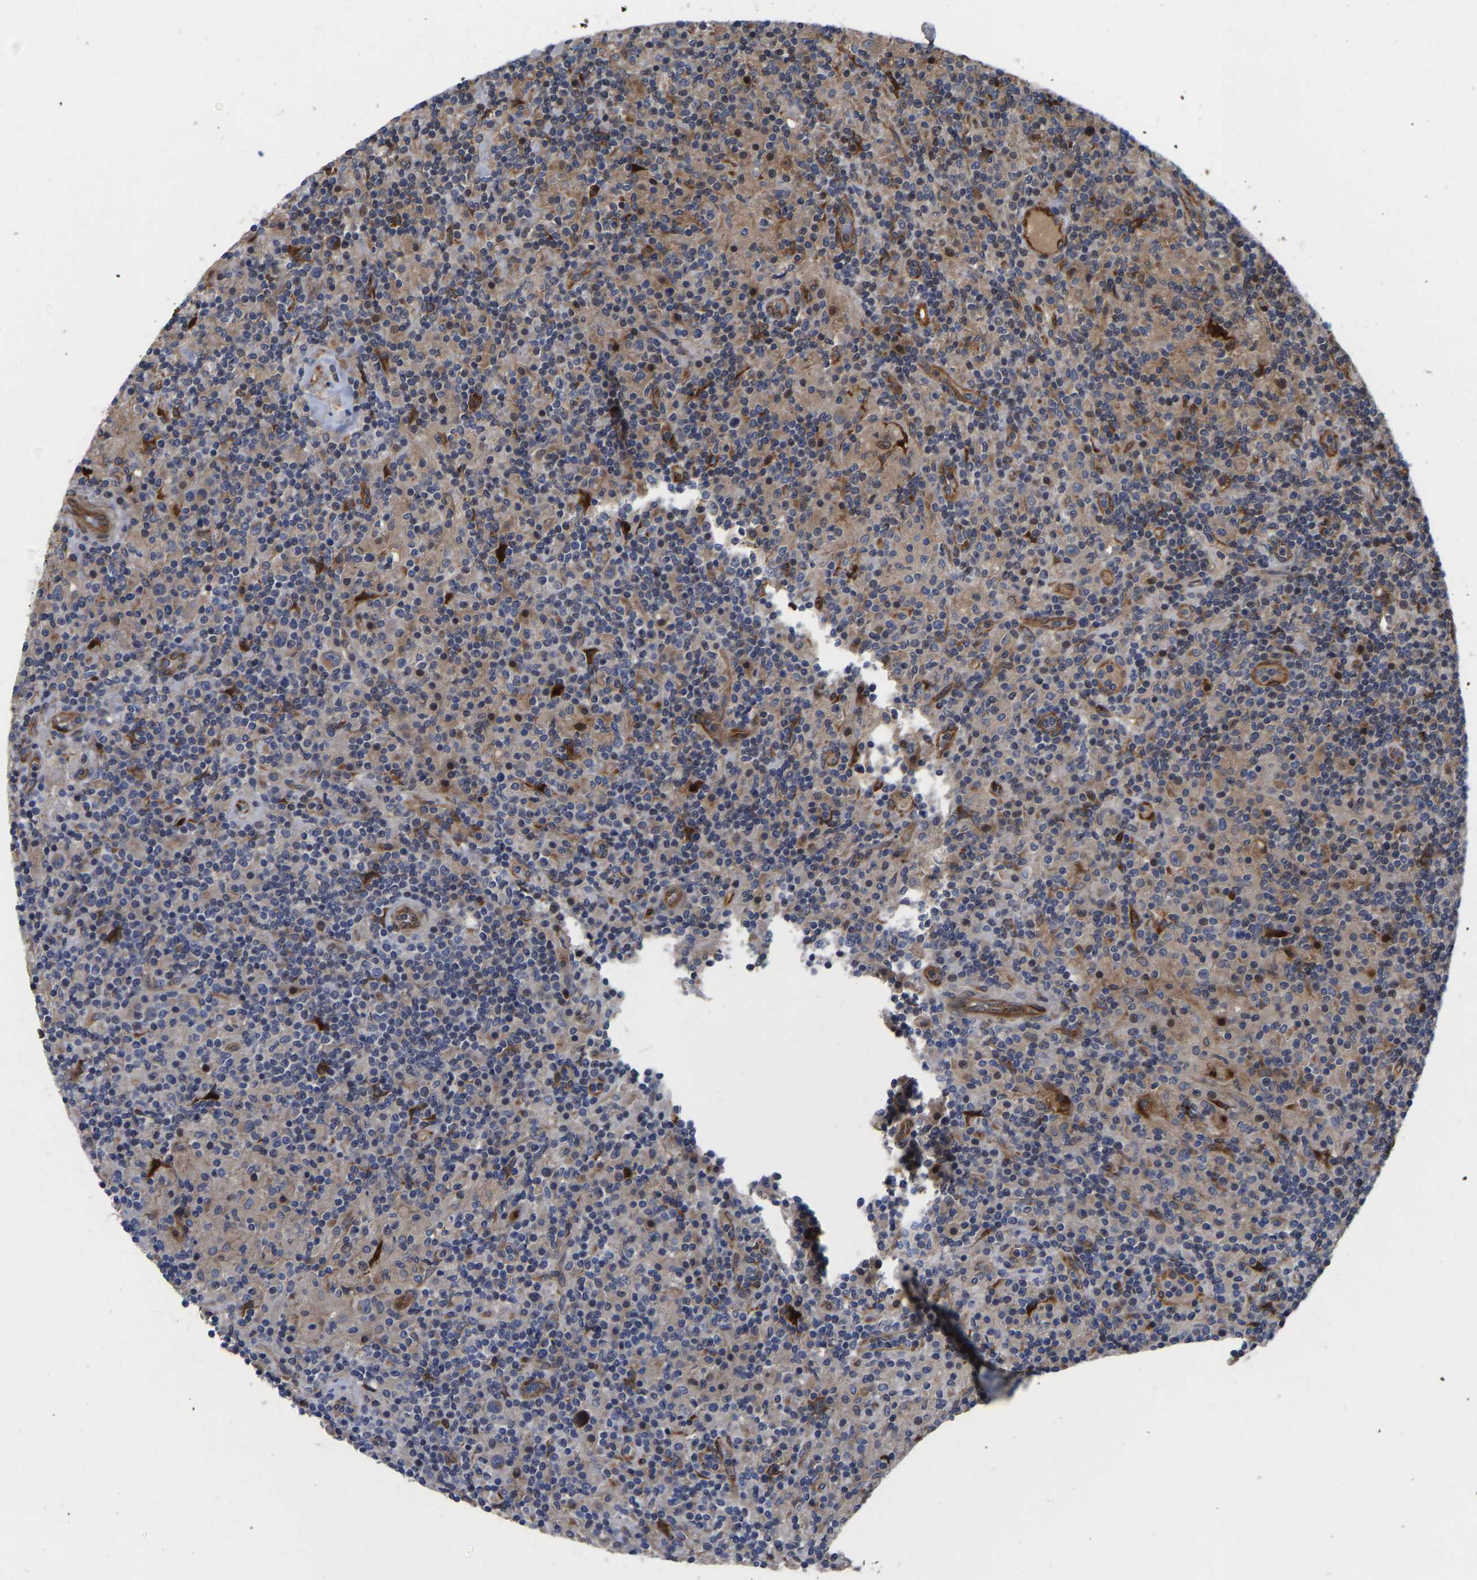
{"staining": {"intensity": "moderate", "quantity": "<25%", "location": "cytoplasmic/membranous"}, "tissue": "lymphoma", "cell_type": "Tumor cells", "image_type": "cancer", "snomed": [{"axis": "morphology", "description": "Hodgkin's disease, NOS"}, {"axis": "topography", "description": "Lymph node"}], "caption": "Moderate cytoplasmic/membranous staining for a protein is identified in about <25% of tumor cells of lymphoma using IHC.", "gene": "FRRS1", "patient": {"sex": "male", "age": 70}}